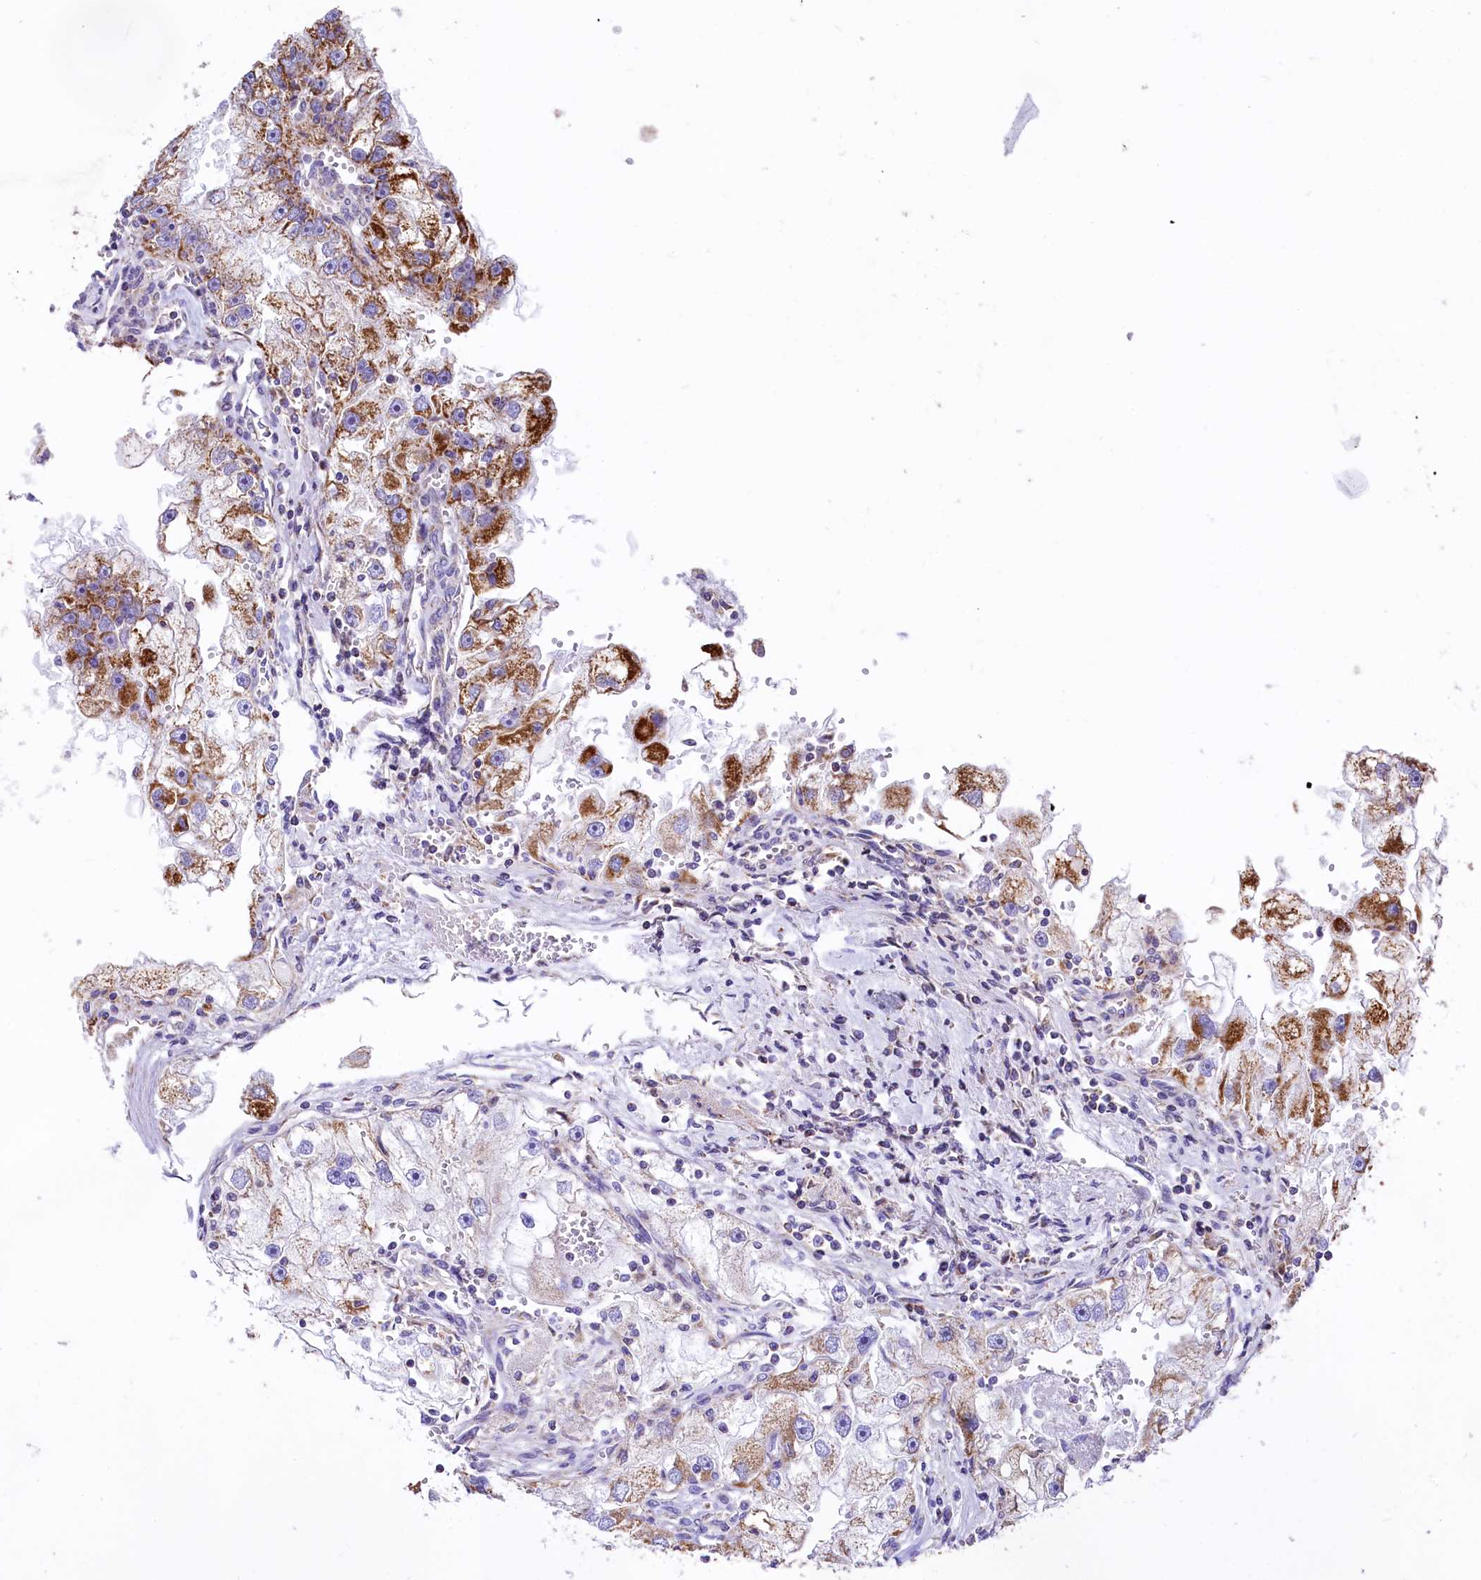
{"staining": {"intensity": "moderate", "quantity": ">75%", "location": "cytoplasmic/membranous"}, "tissue": "renal cancer", "cell_type": "Tumor cells", "image_type": "cancer", "snomed": [{"axis": "morphology", "description": "Adenocarcinoma, NOS"}, {"axis": "topography", "description": "Kidney"}], "caption": "Protein expression analysis of renal cancer demonstrates moderate cytoplasmic/membranous positivity in approximately >75% of tumor cells.", "gene": "VWCE", "patient": {"sex": "male", "age": 63}}